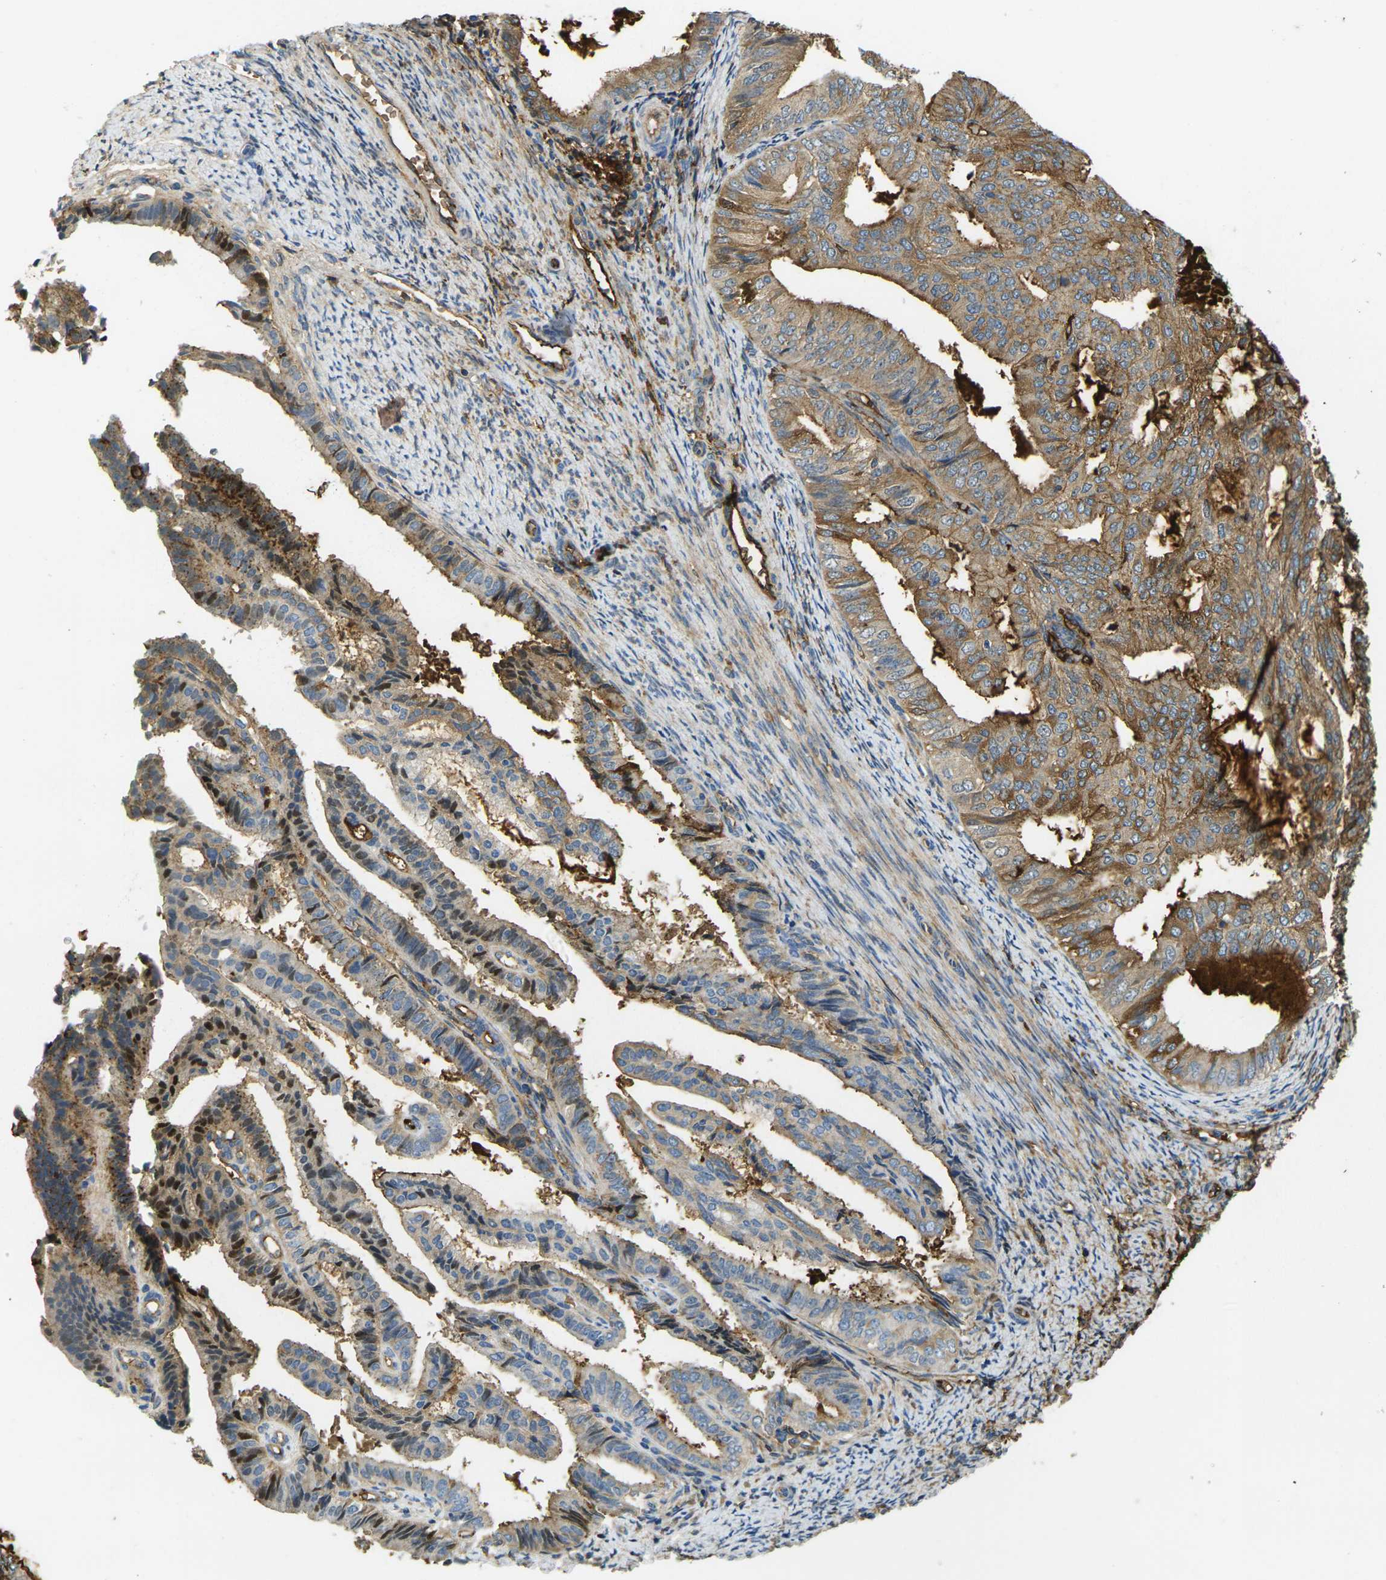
{"staining": {"intensity": "moderate", "quantity": ">75%", "location": "cytoplasmic/membranous"}, "tissue": "endometrial cancer", "cell_type": "Tumor cells", "image_type": "cancer", "snomed": [{"axis": "morphology", "description": "Adenocarcinoma, NOS"}, {"axis": "topography", "description": "Endometrium"}], "caption": "A micrograph of endometrial cancer stained for a protein displays moderate cytoplasmic/membranous brown staining in tumor cells. (brown staining indicates protein expression, while blue staining denotes nuclei).", "gene": "PLCD1", "patient": {"sex": "female", "age": 58}}